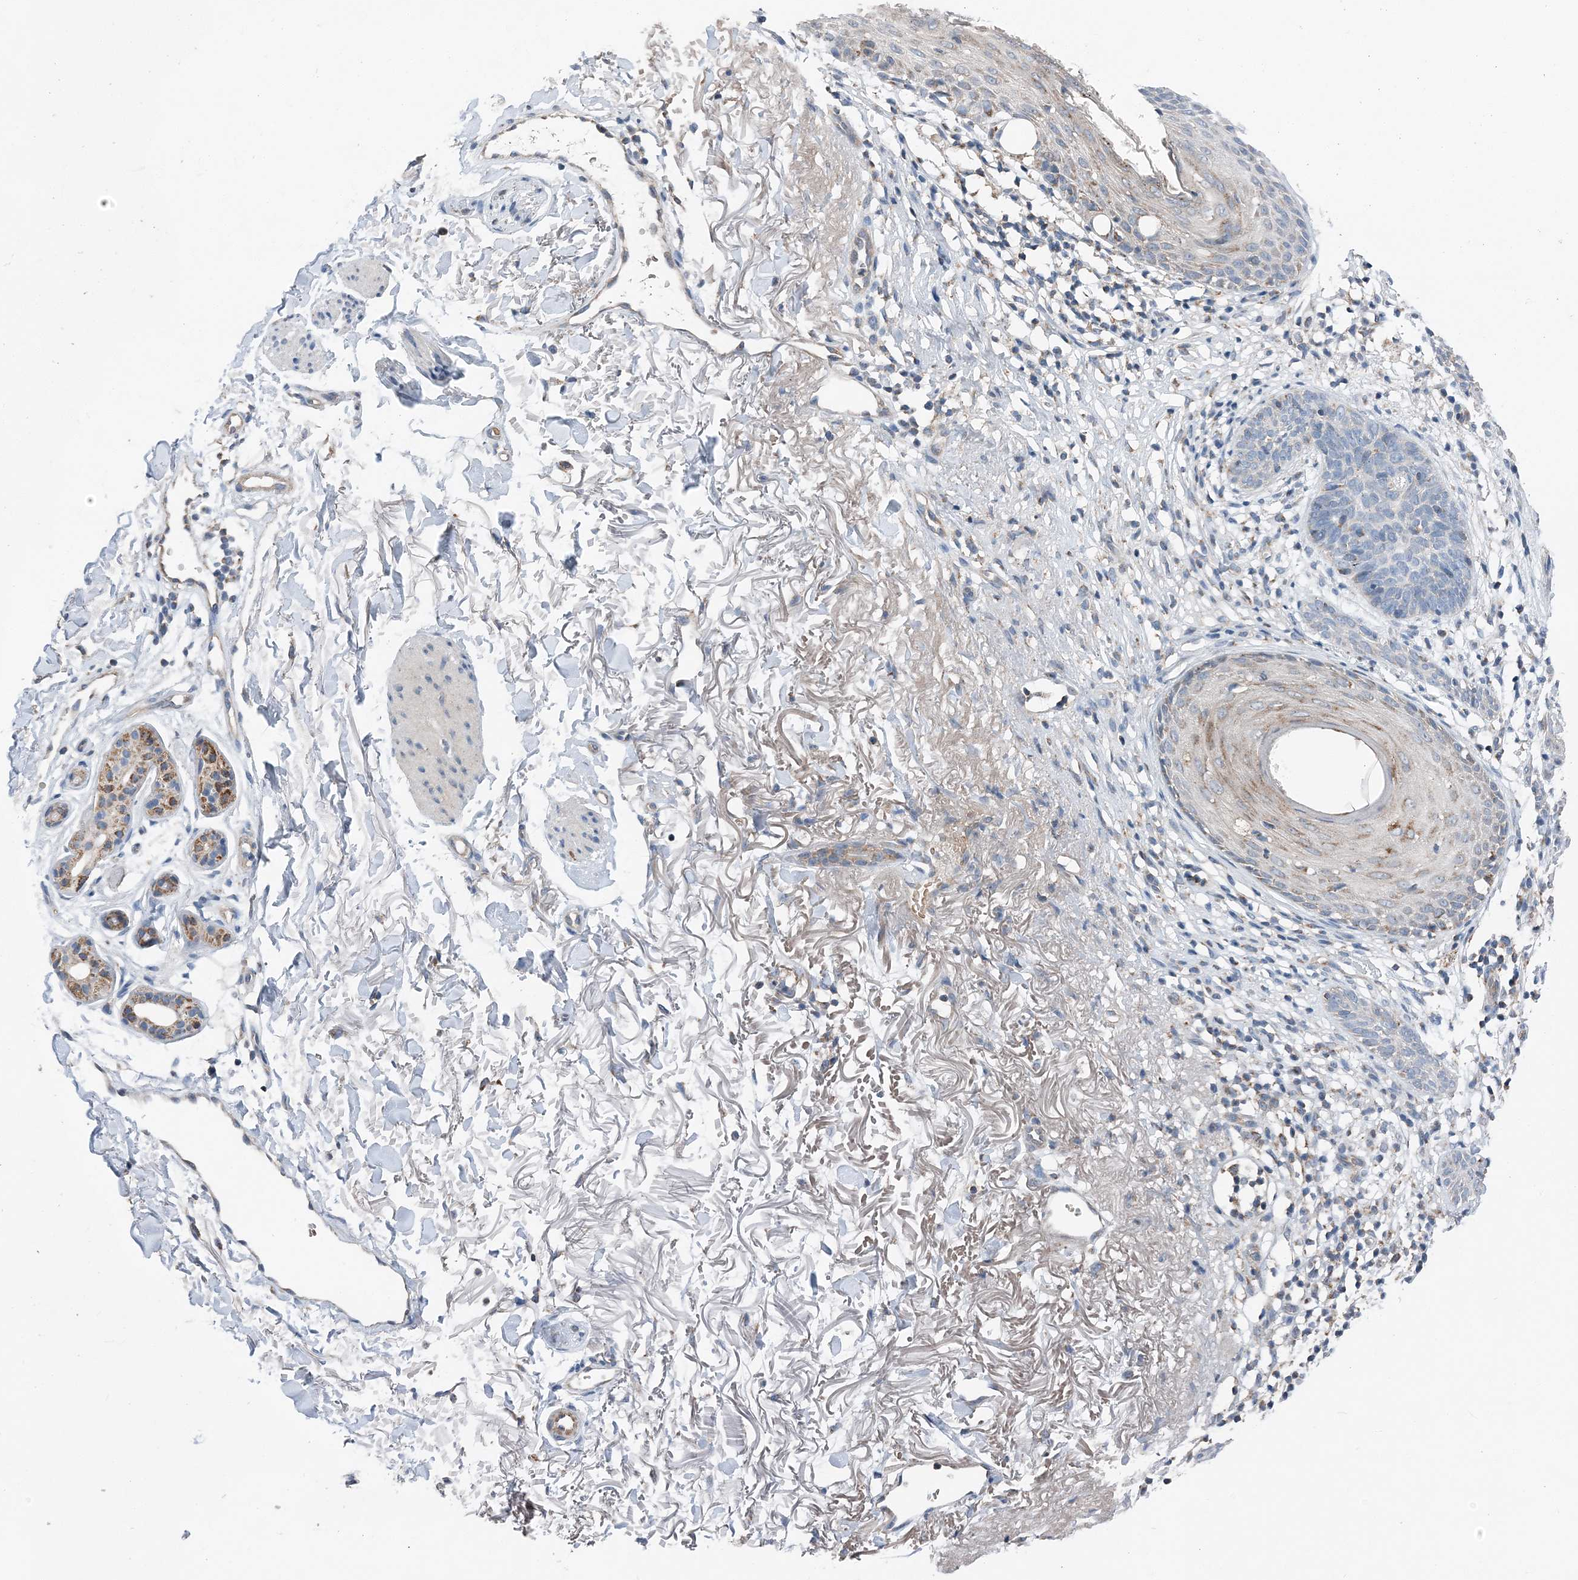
{"staining": {"intensity": "negative", "quantity": "none", "location": "none"}, "tissue": "skin cancer", "cell_type": "Tumor cells", "image_type": "cancer", "snomed": [{"axis": "morphology", "description": "Normal tissue, NOS"}, {"axis": "morphology", "description": "Basal cell carcinoma"}, {"axis": "topography", "description": "Skin"}], "caption": "Immunohistochemistry micrograph of skin basal cell carcinoma stained for a protein (brown), which reveals no staining in tumor cells.", "gene": "SPRY2", "patient": {"sex": "female", "age": 70}}